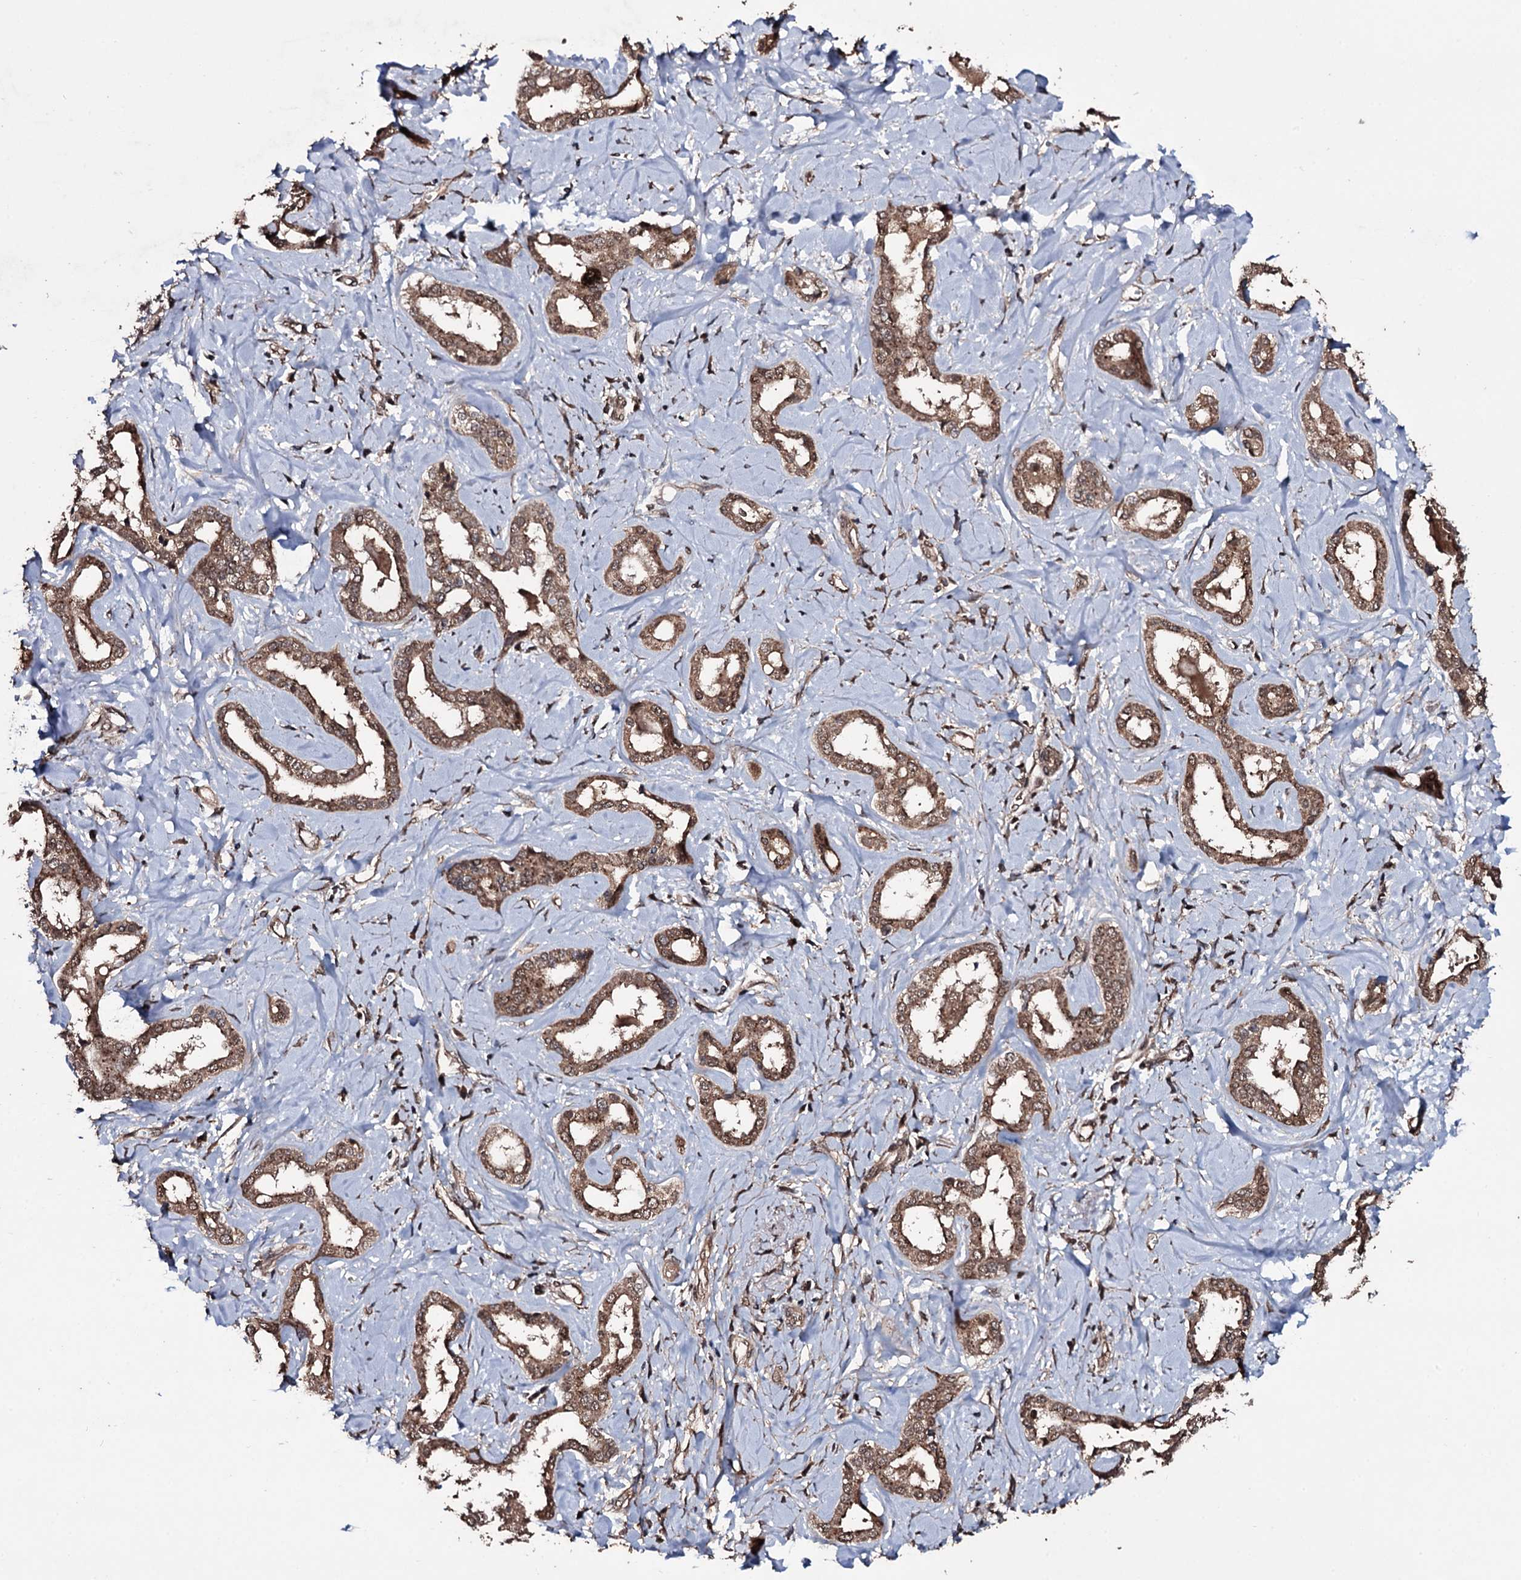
{"staining": {"intensity": "moderate", "quantity": ">75%", "location": "cytoplasmic/membranous"}, "tissue": "liver cancer", "cell_type": "Tumor cells", "image_type": "cancer", "snomed": [{"axis": "morphology", "description": "Cholangiocarcinoma"}, {"axis": "topography", "description": "Liver"}], "caption": "A histopathology image showing moderate cytoplasmic/membranous staining in about >75% of tumor cells in cholangiocarcinoma (liver), as visualized by brown immunohistochemical staining.", "gene": "MRPS31", "patient": {"sex": "female", "age": 77}}